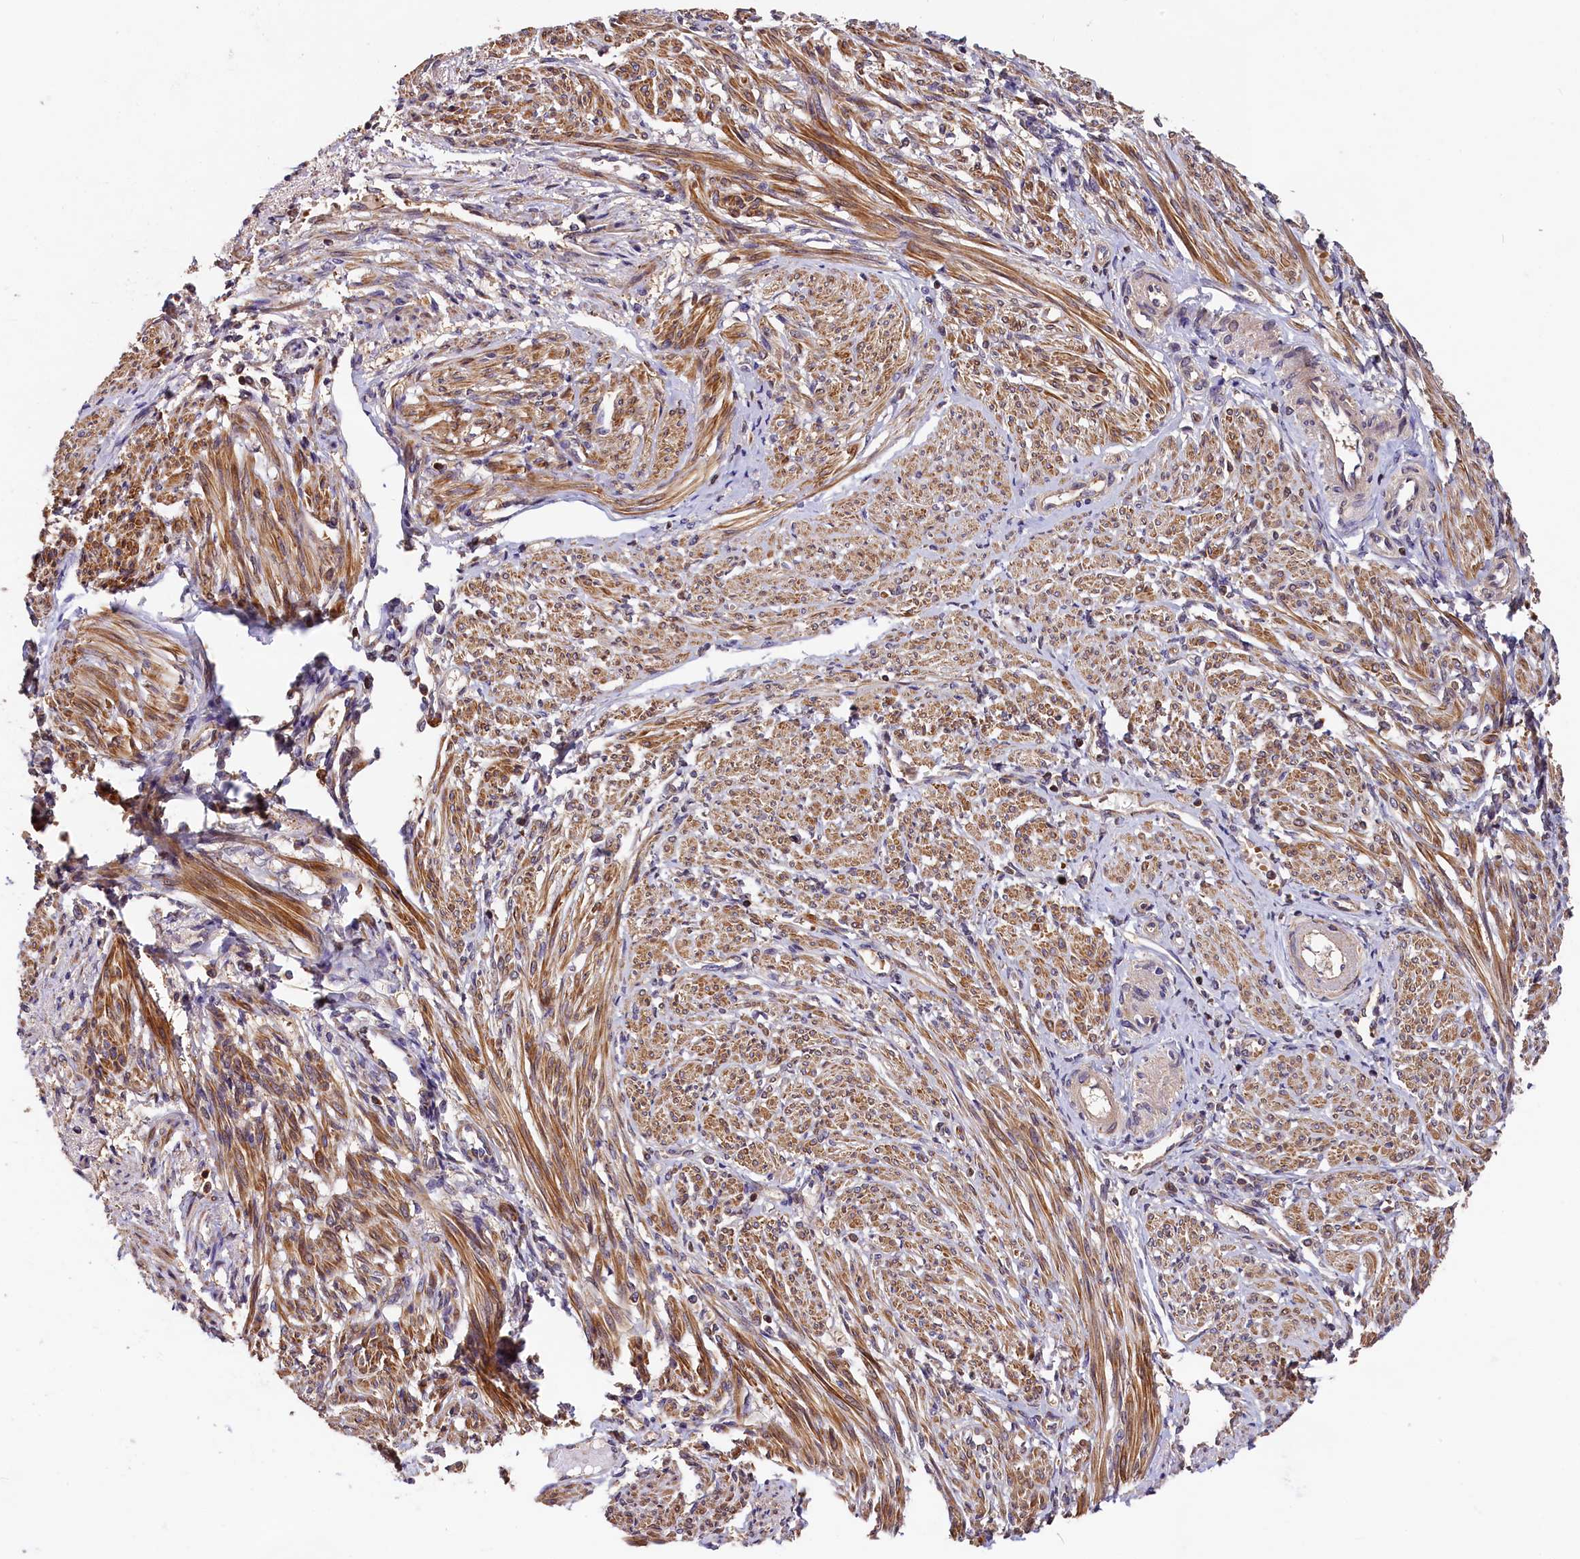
{"staining": {"intensity": "moderate", "quantity": ">75%", "location": "cytoplasmic/membranous"}, "tissue": "smooth muscle", "cell_type": "Smooth muscle cells", "image_type": "normal", "snomed": [{"axis": "morphology", "description": "Normal tissue, NOS"}, {"axis": "topography", "description": "Smooth muscle"}], "caption": "The photomicrograph reveals staining of normal smooth muscle, revealing moderate cytoplasmic/membranous protein expression (brown color) within smooth muscle cells.", "gene": "HMOX2", "patient": {"sex": "female", "age": 39}}